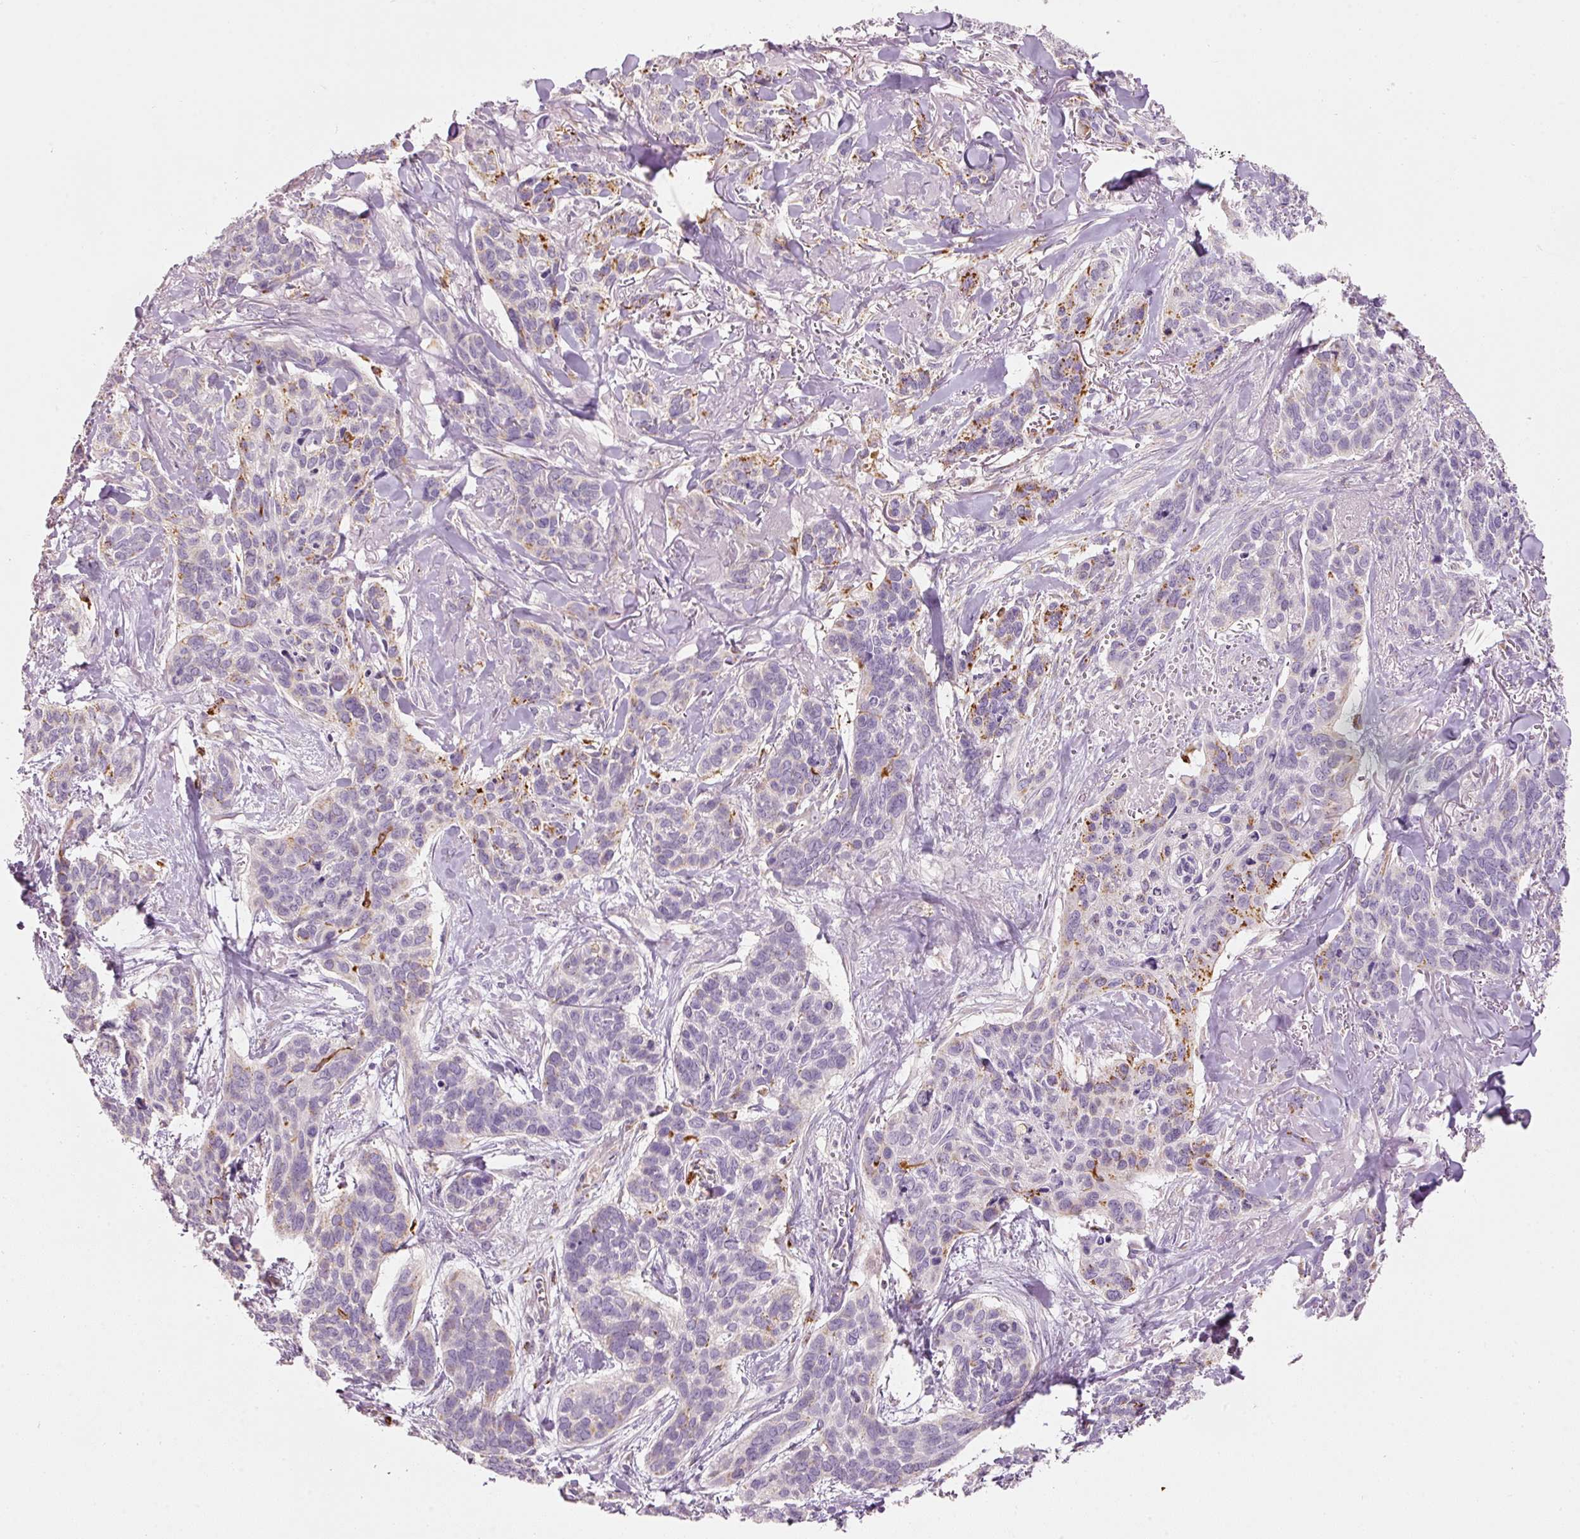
{"staining": {"intensity": "negative", "quantity": "none", "location": "none"}, "tissue": "skin cancer", "cell_type": "Tumor cells", "image_type": "cancer", "snomed": [{"axis": "morphology", "description": "Basal cell carcinoma"}, {"axis": "topography", "description": "Skin"}], "caption": "There is no significant expression in tumor cells of skin cancer.", "gene": "MTHFD2", "patient": {"sex": "male", "age": 86}}